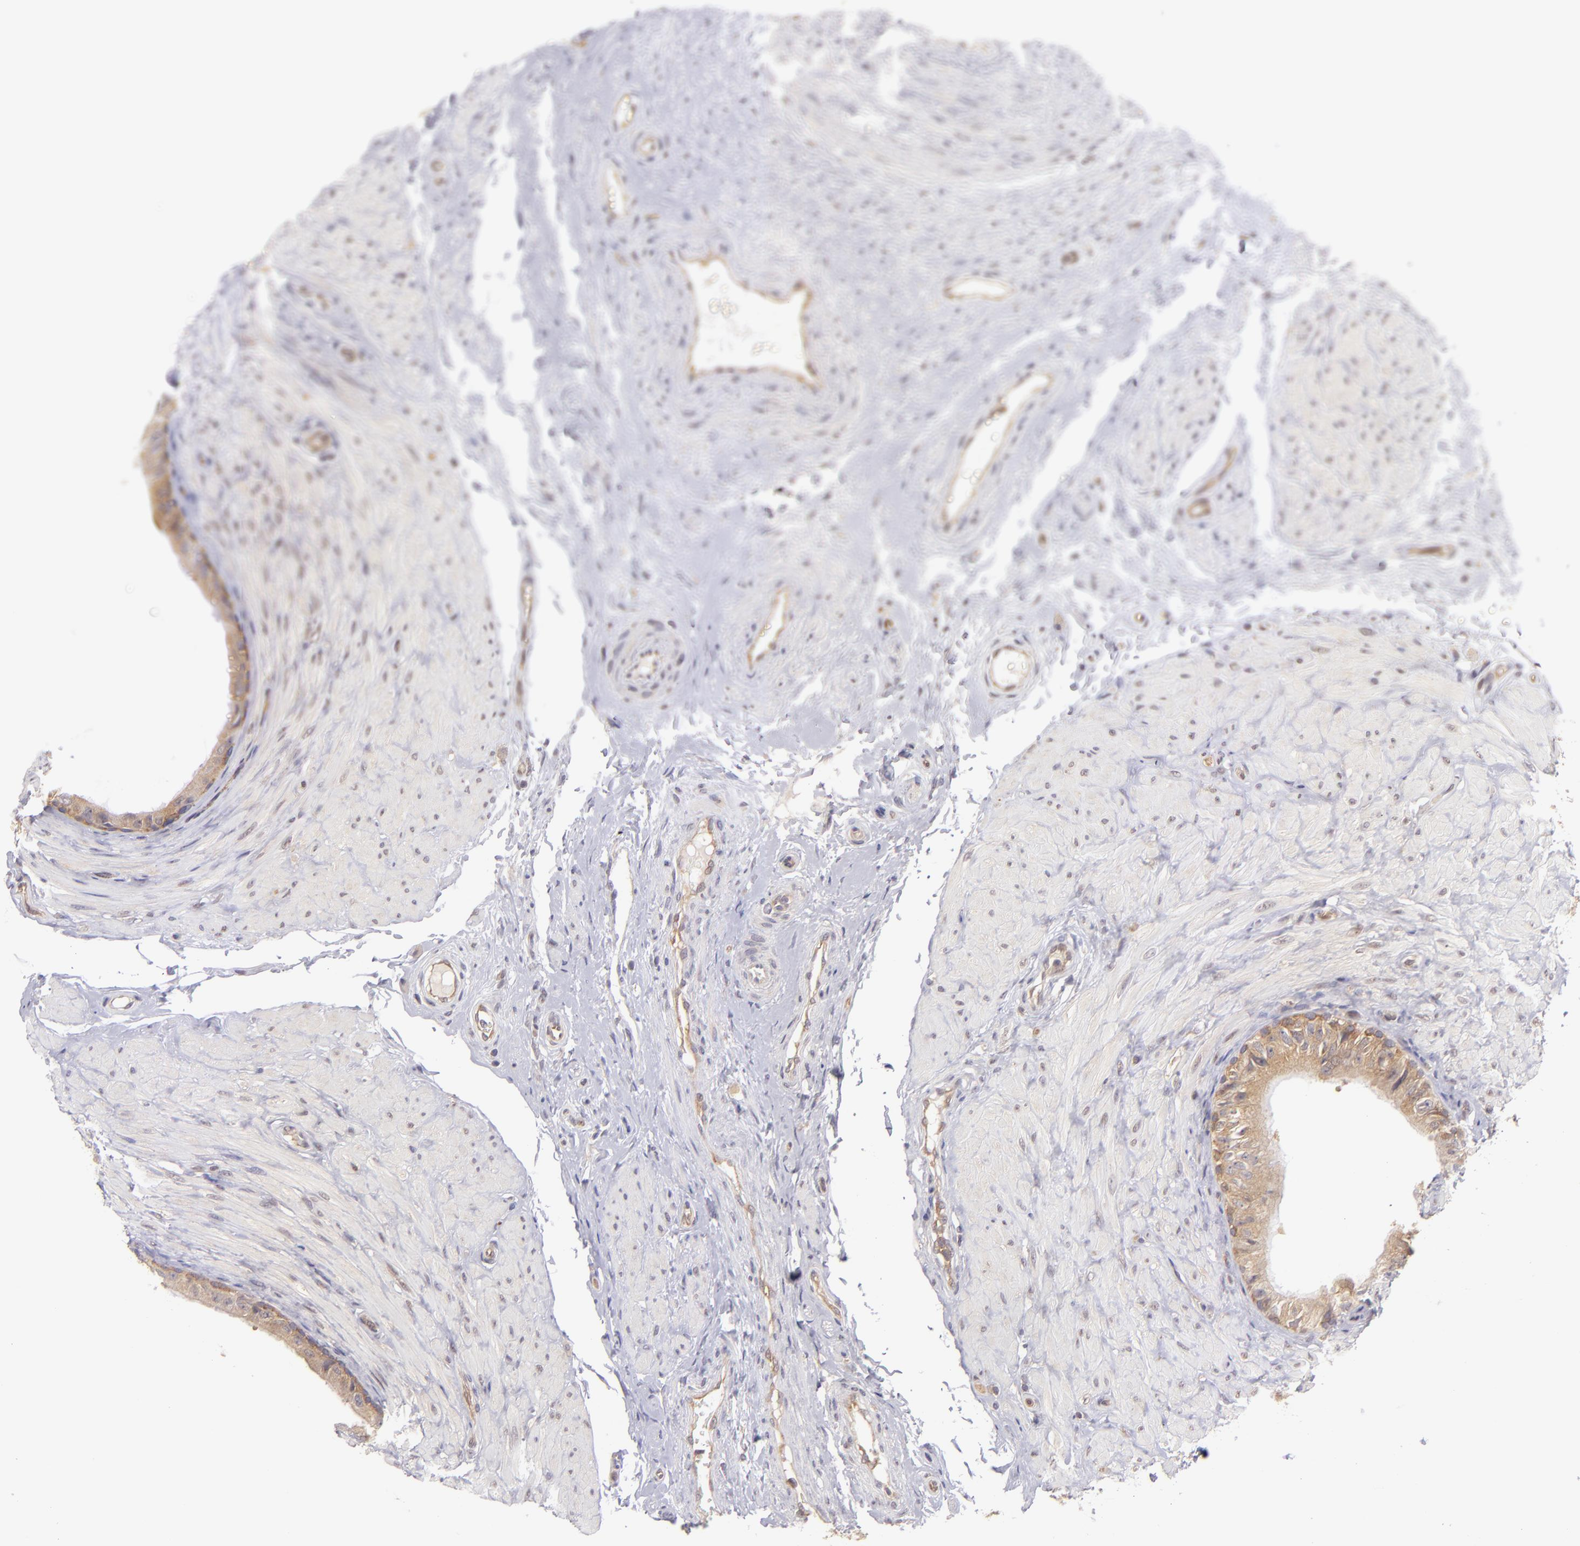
{"staining": {"intensity": "strong", "quantity": ">75%", "location": "cytoplasmic/membranous"}, "tissue": "epididymis", "cell_type": "Glandular cells", "image_type": "normal", "snomed": [{"axis": "morphology", "description": "Normal tissue, NOS"}, {"axis": "topography", "description": "Epididymis"}], "caption": "Epididymis stained with DAB (3,3'-diaminobenzidine) immunohistochemistry (IHC) exhibits high levels of strong cytoplasmic/membranous positivity in about >75% of glandular cells. (DAB (3,3'-diaminobenzidine) = brown stain, brightfield microscopy at high magnification).", "gene": "PTPN13", "patient": {"sex": "male", "age": 68}}